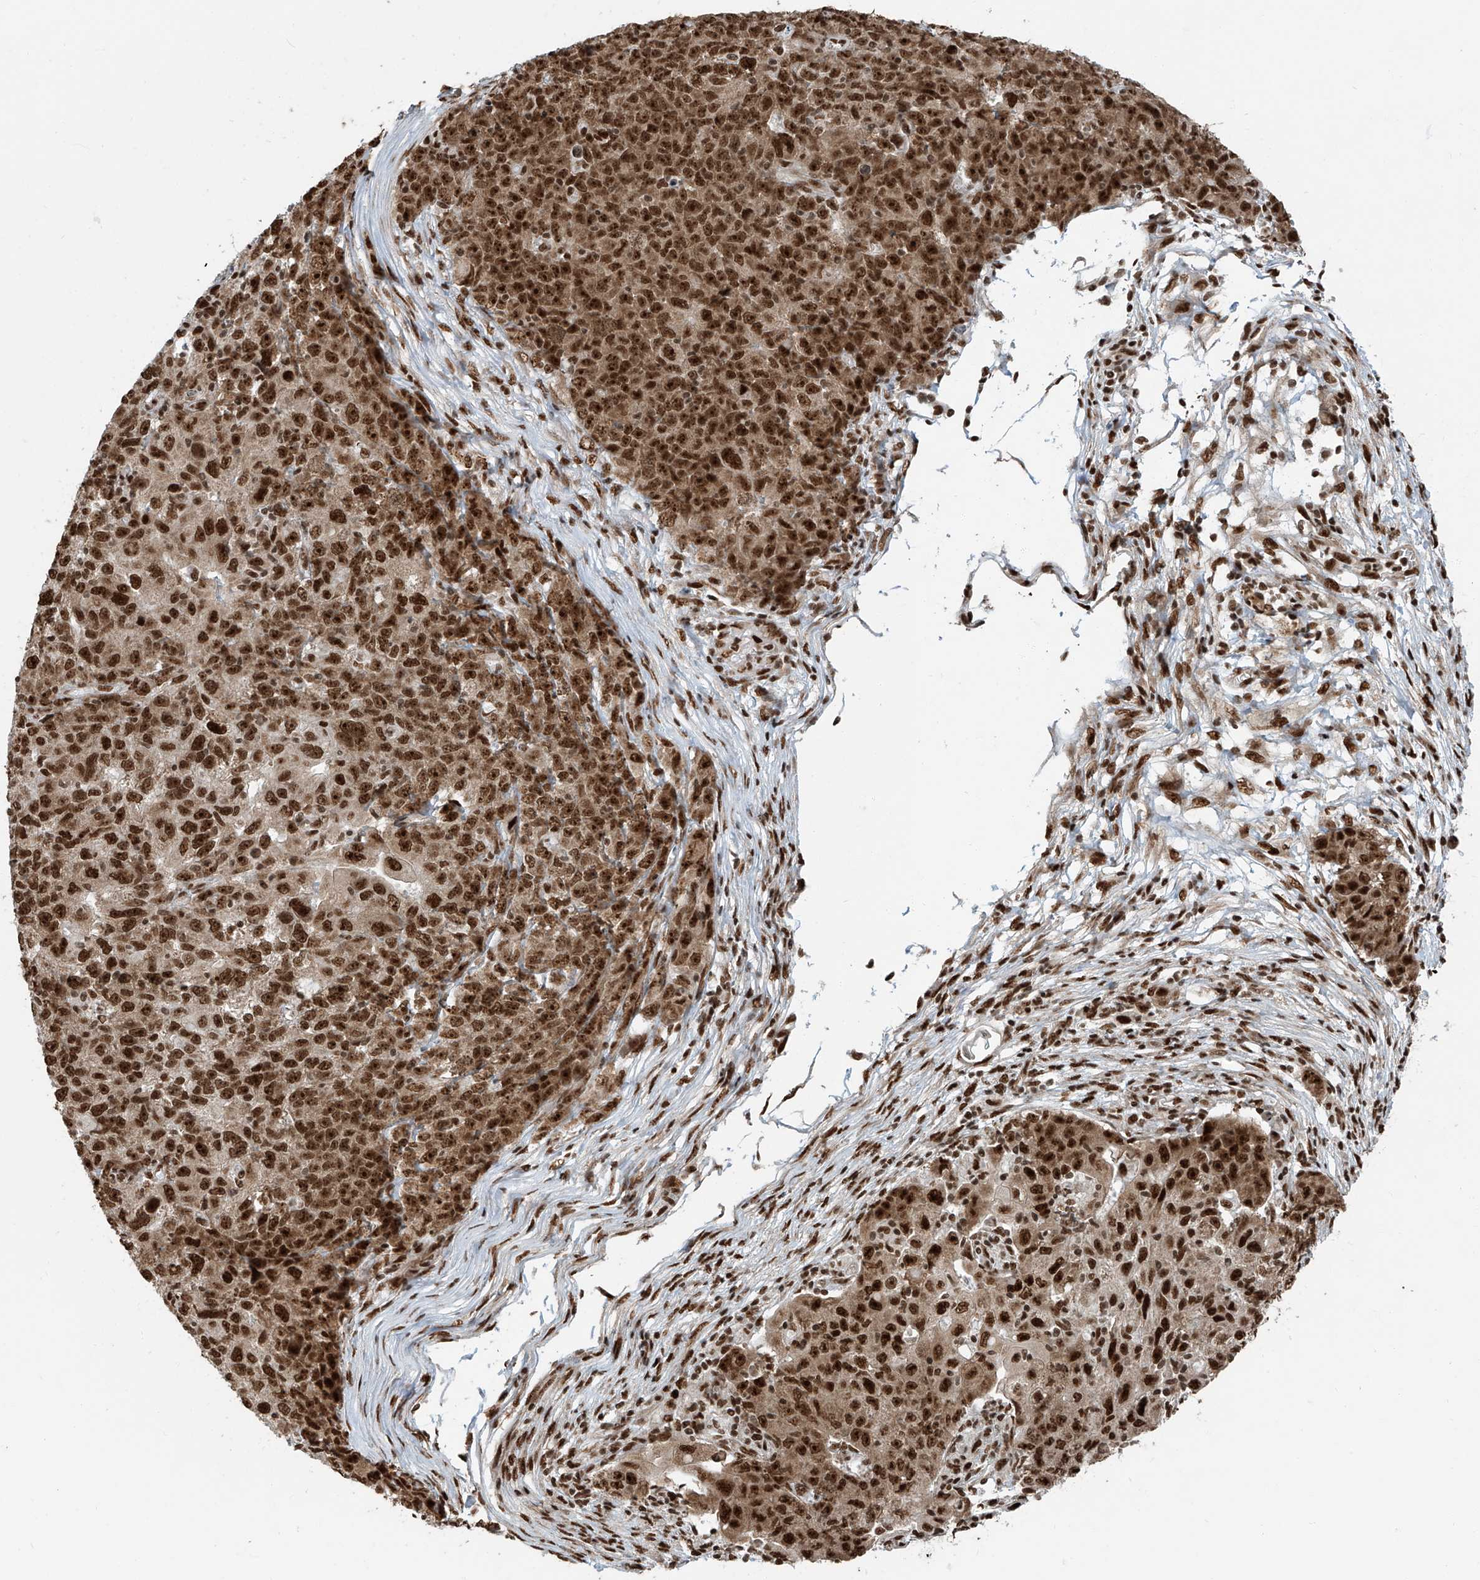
{"staining": {"intensity": "moderate", "quantity": ">75%", "location": "nuclear"}, "tissue": "ovarian cancer", "cell_type": "Tumor cells", "image_type": "cancer", "snomed": [{"axis": "morphology", "description": "Carcinoma, endometroid"}, {"axis": "topography", "description": "Ovary"}], "caption": "Endometroid carcinoma (ovarian) stained with a protein marker reveals moderate staining in tumor cells.", "gene": "FAM193B", "patient": {"sex": "female", "age": 42}}